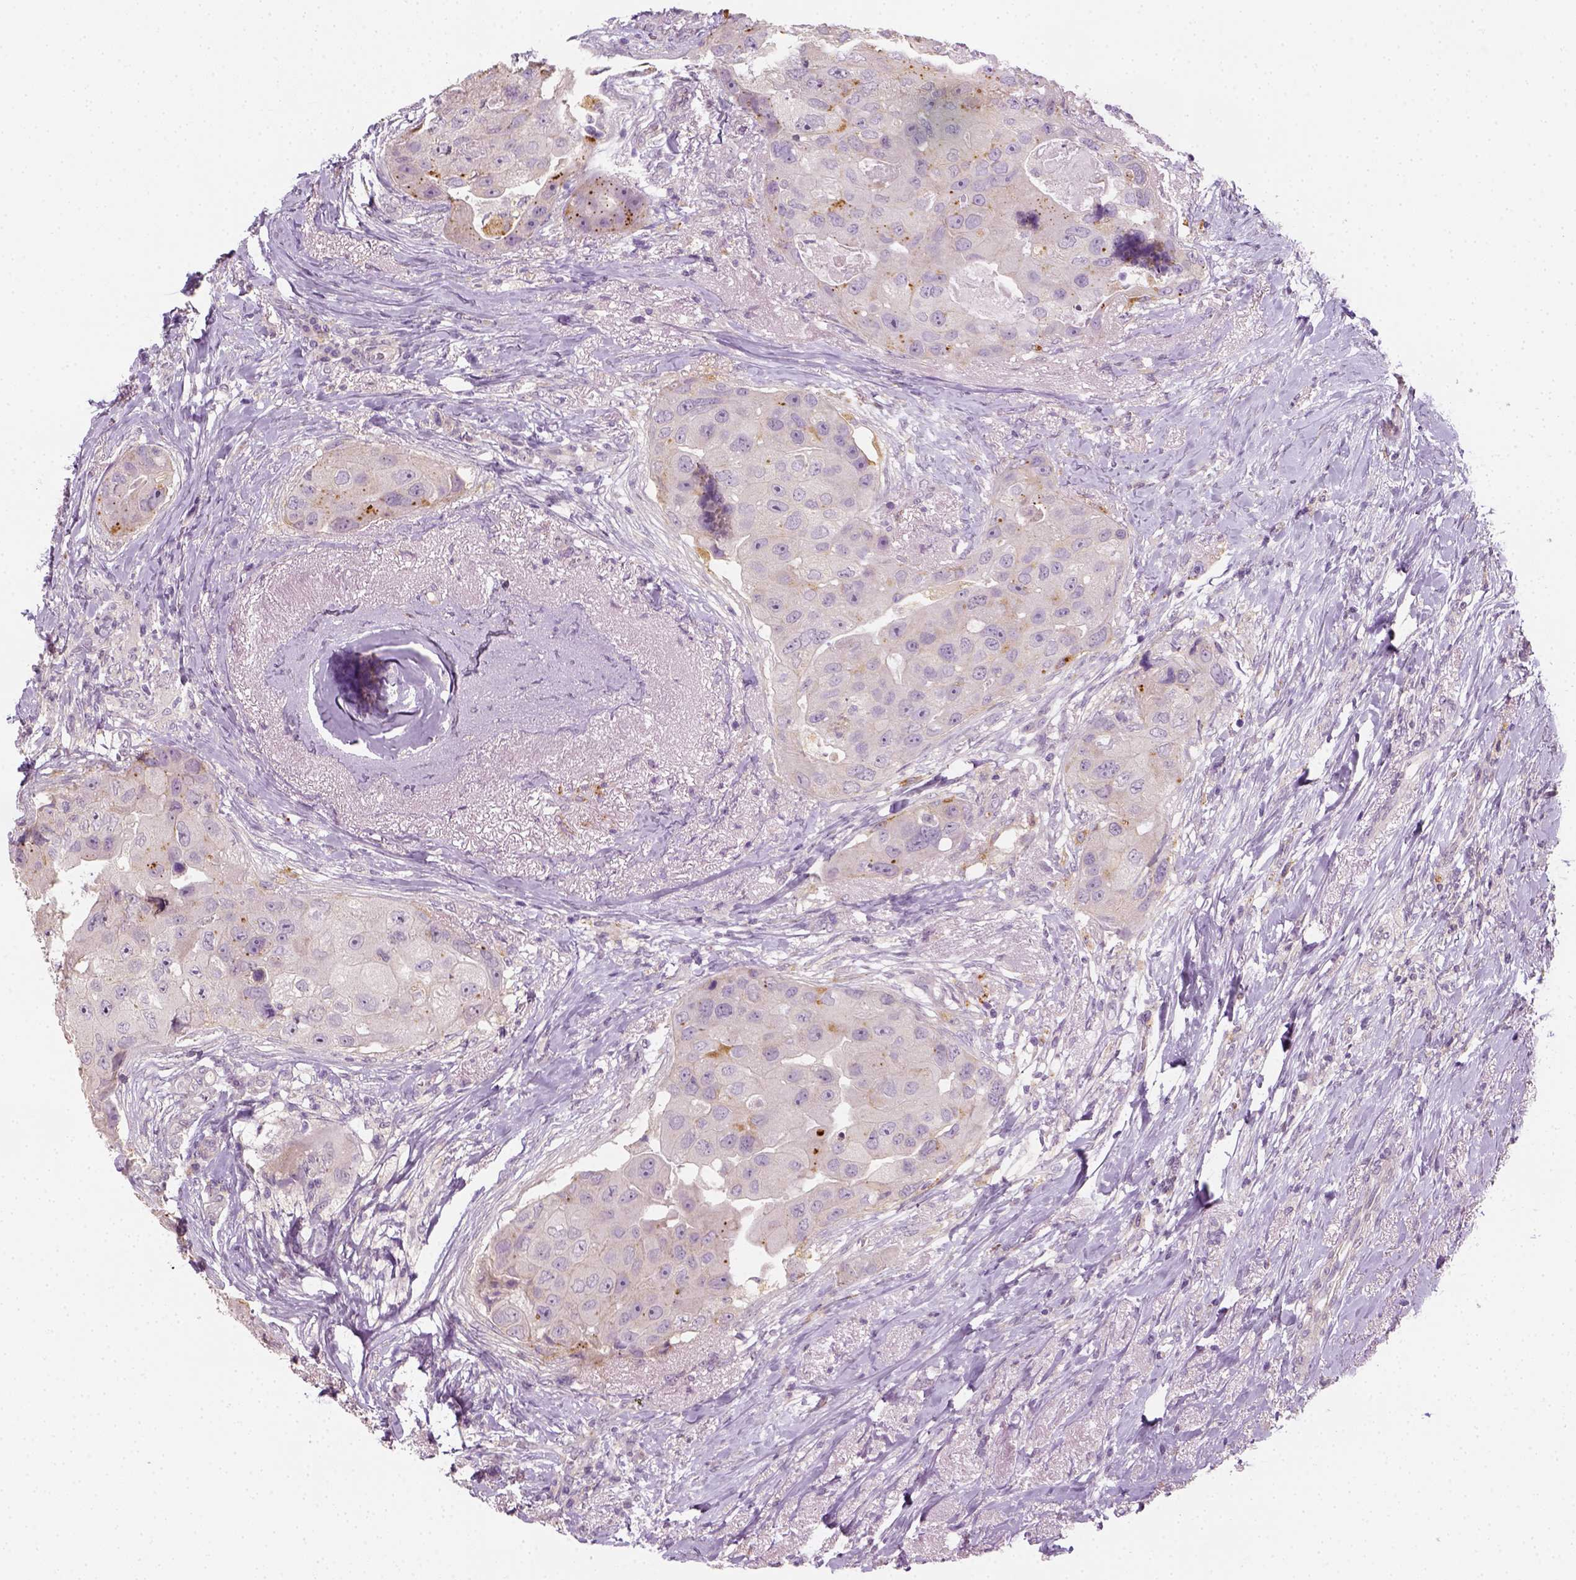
{"staining": {"intensity": "negative", "quantity": "none", "location": "none"}, "tissue": "breast cancer", "cell_type": "Tumor cells", "image_type": "cancer", "snomed": [{"axis": "morphology", "description": "Duct carcinoma"}, {"axis": "topography", "description": "Breast"}], "caption": "Immunohistochemical staining of breast invasive ductal carcinoma displays no significant expression in tumor cells.", "gene": "FAM163B", "patient": {"sex": "female", "age": 43}}